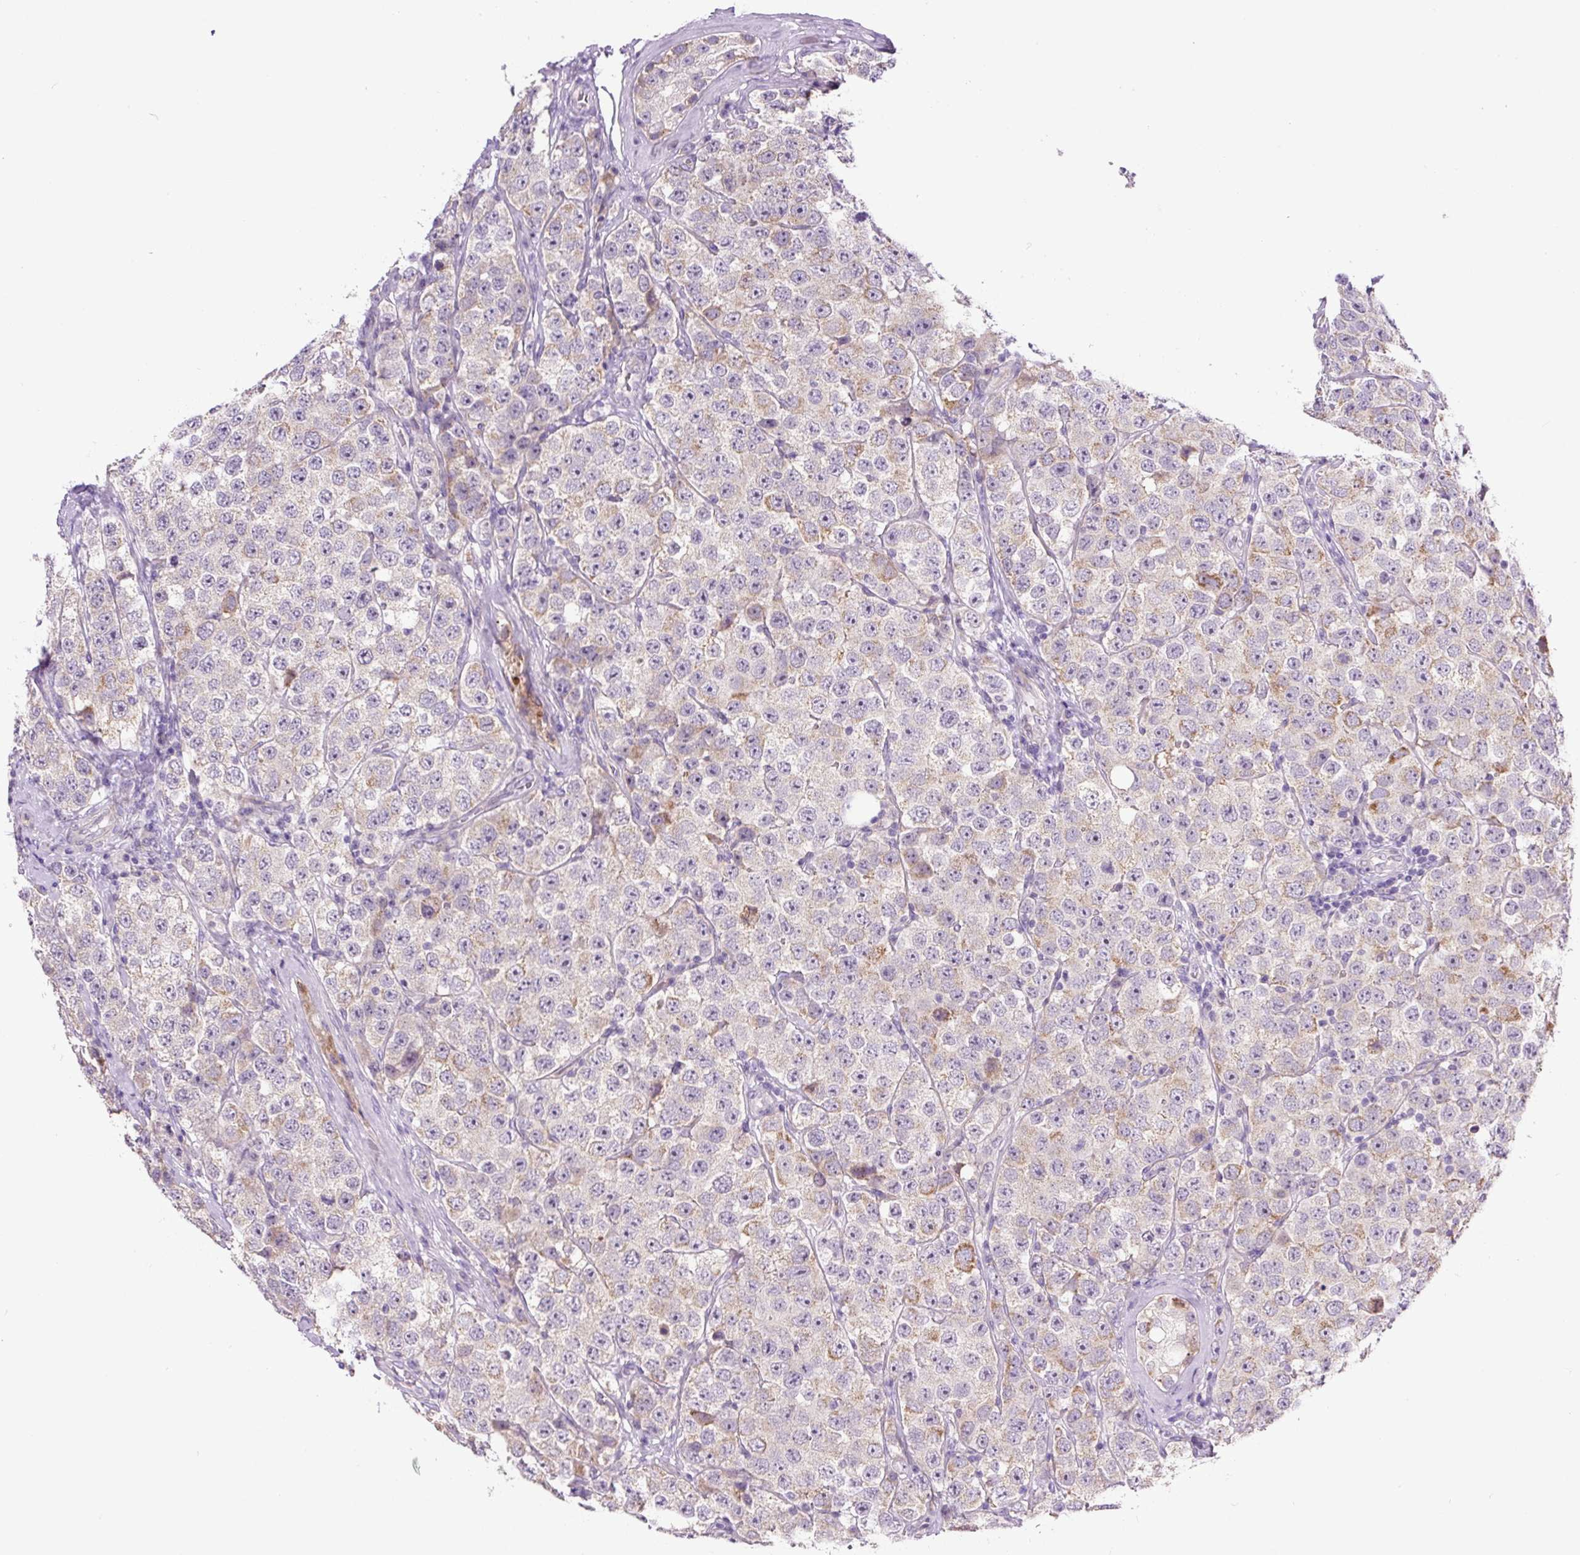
{"staining": {"intensity": "moderate", "quantity": "<25%", "location": "cytoplasmic/membranous"}, "tissue": "testis cancer", "cell_type": "Tumor cells", "image_type": "cancer", "snomed": [{"axis": "morphology", "description": "Seminoma, NOS"}, {"axis": "topography", "description": "Testis"}], "caption": "Immunohistochemistry (IHC) photomicrograph of human testis seminoma stained for a protein (brown), which displays low levels of moderate cytoplasmic/membranous positivity in approximately <25% of tumor cells.", "gene": "OGDHL", "patient": {"sex": "male", "age": 28}}